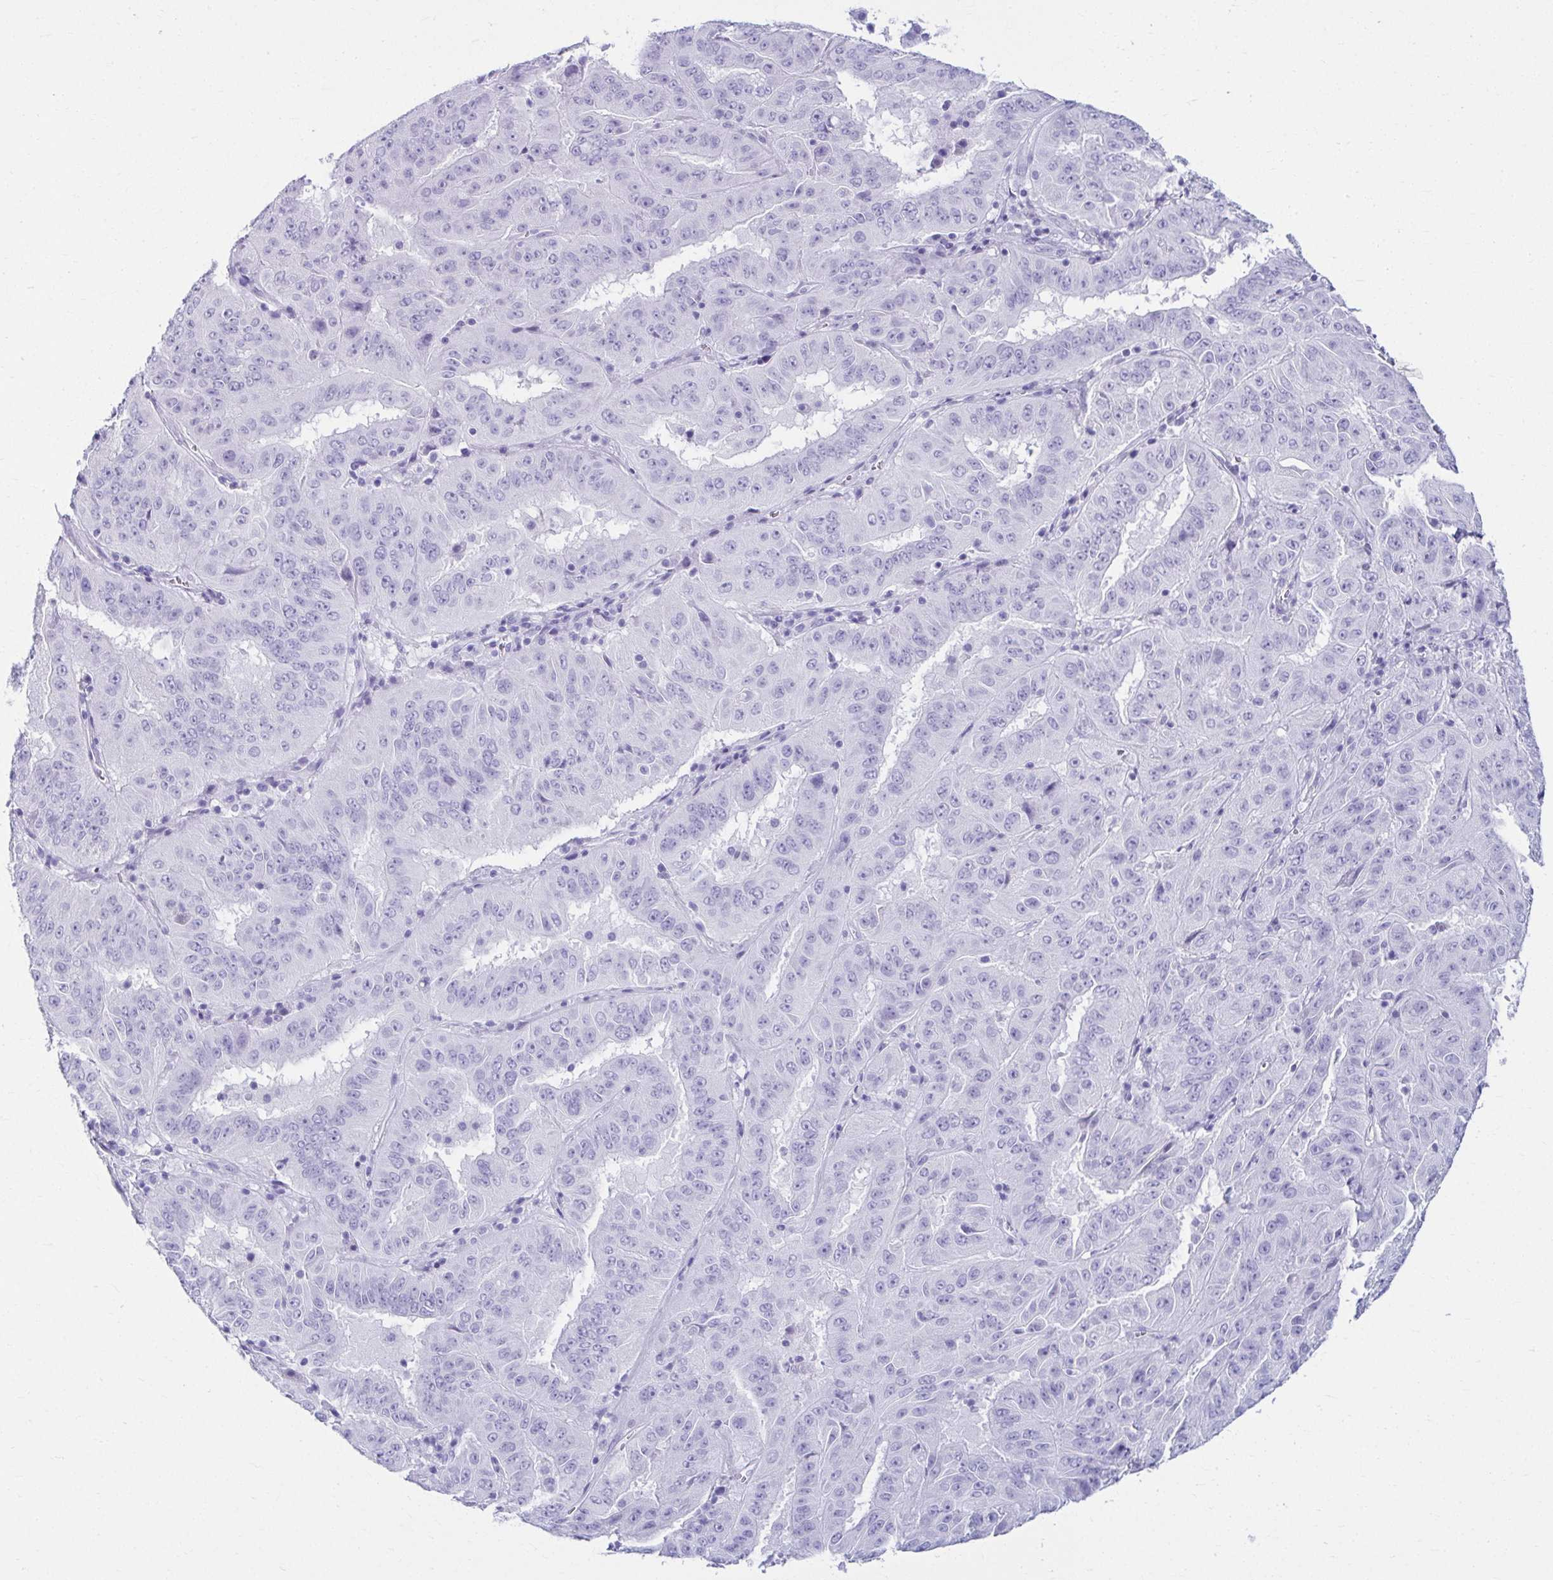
{"staining": {"intensity": "negative", "quantity": "none", "location": "none"}, "tissue": "pancreatic cancer", "cell_type": "Tumor cells", "image_type": "cancer", "snomed": [{"axis": "morphology", "description": "Adenocarcinoma, NOS"}, {"axis": "topography", "description": "Pancreas"}], "caption": "High power microscopy photomicrograph of an IHC photomicrograph of adenocarcinoma (pancreatic), revealing no significant positivity in tumor cells.", "gene": "ATP4B", "patient": {"sex": "male", "age": 63}}